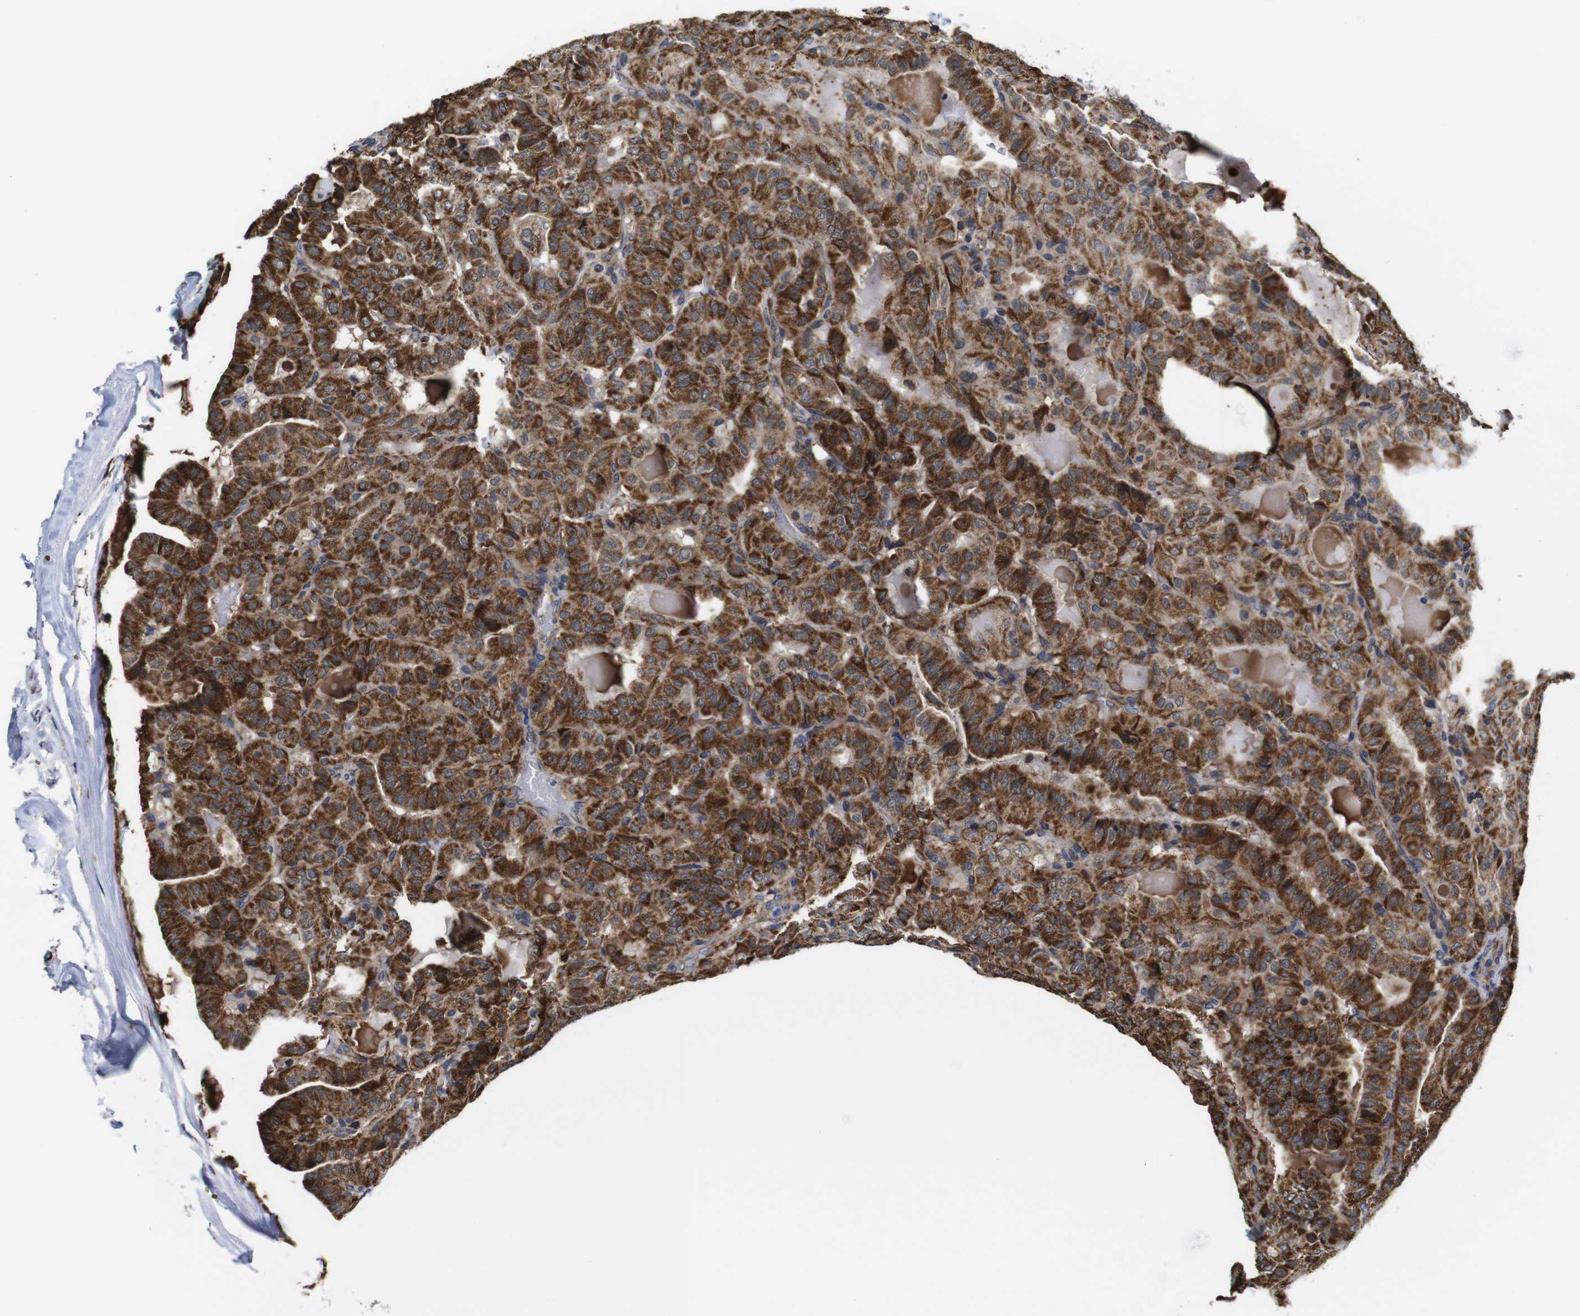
{"staining": {"intensity": "strong", "quantity": ">75%", "location": "cytoplasmic/membranous"}, "tissue": "thyroid cancer", "cell_type": "Tumor cells", "image_type": "cancer", "snomed": [{"axis": "morphology", "description": "Papillary adenocarcinoma, NOS"}, {"axis": "topography", "description": "Thyroid gland"}], "caption": "Protein expression by IHC exhibits strong cytoplasmic/membranous staining in approximately >75% of tumor cells in thyroid cancer.", "gene": "C17orf80", "patient": {"sex": "male", "age": 77}}